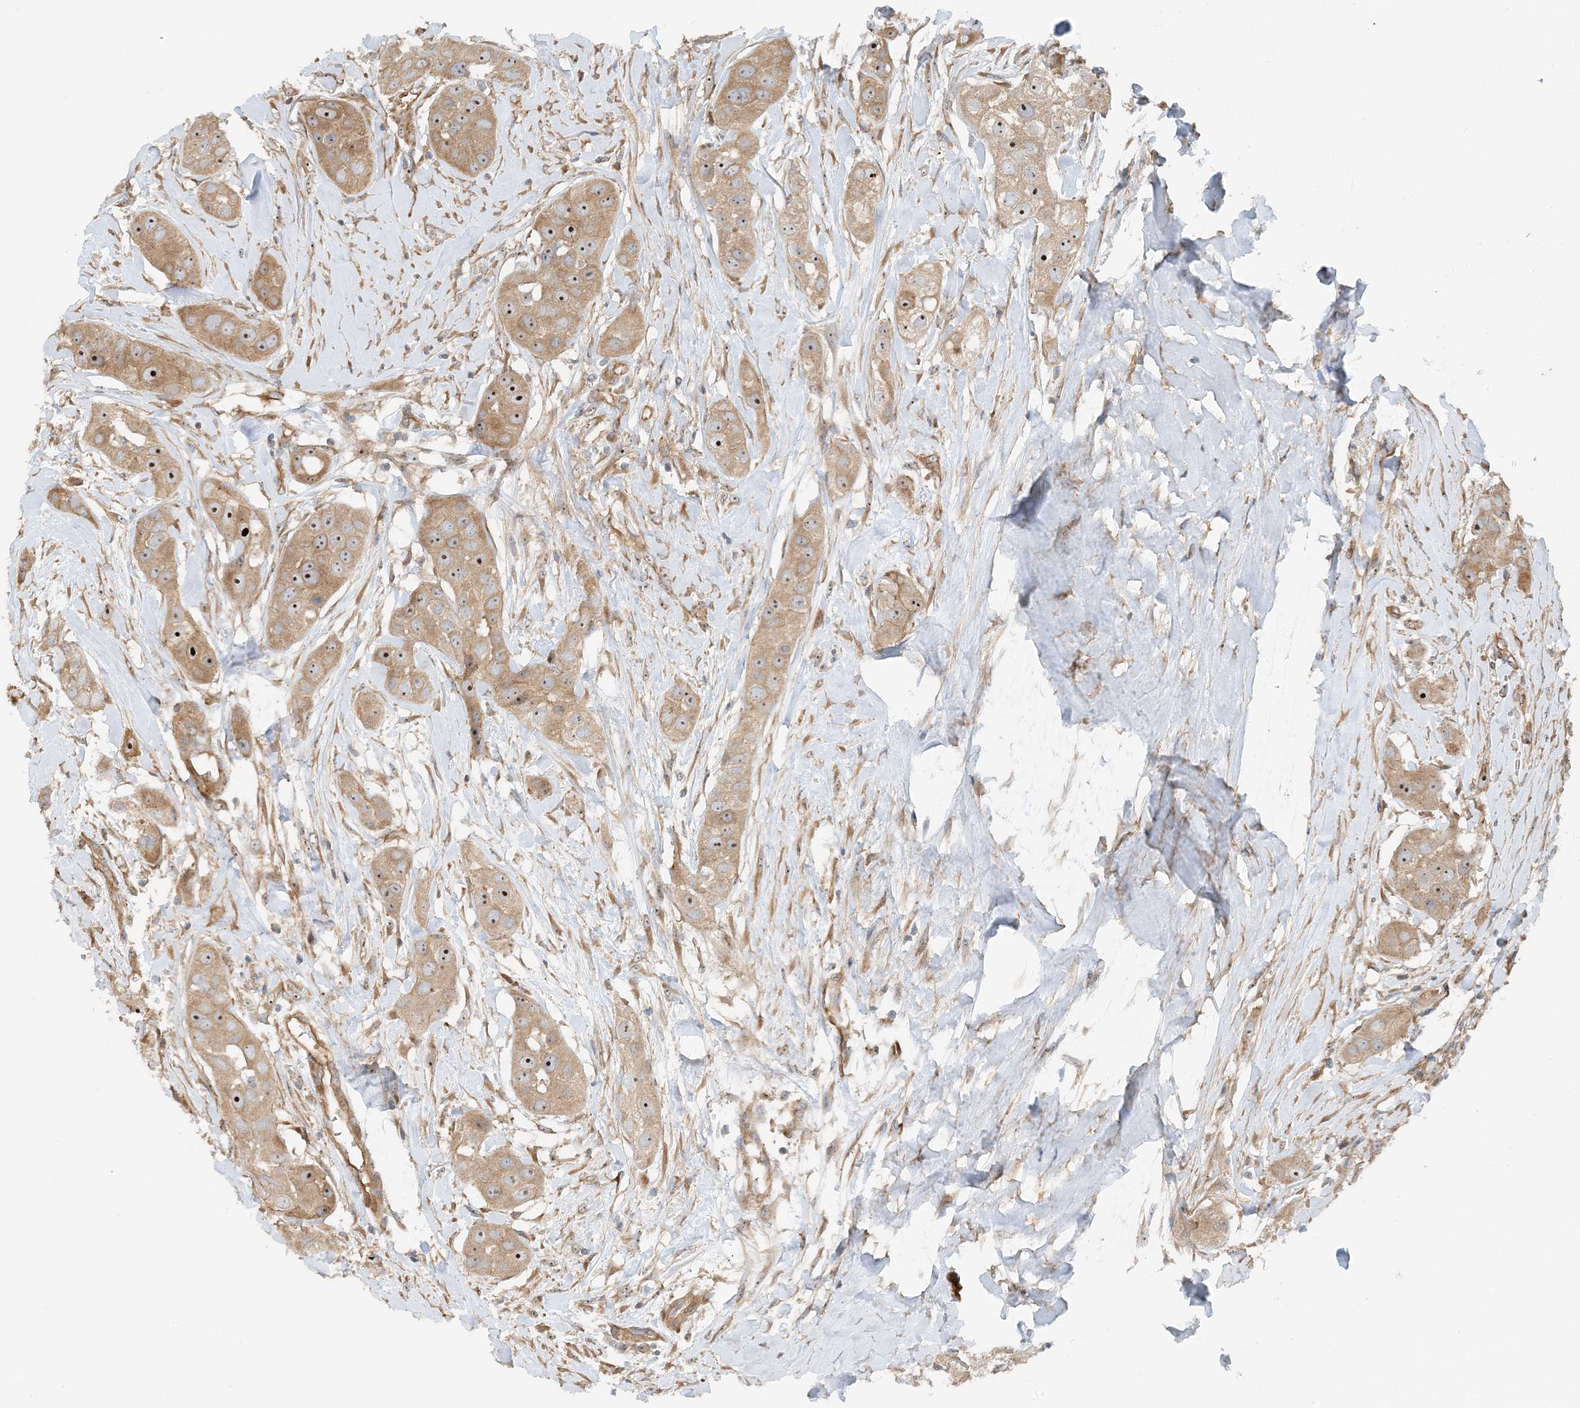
{"staining": {"intensity": "moderate", "quantity": "25%-75%", "location": "cytoplasmic/membranous,nuclear"}, "tissue": "head and neck cancer", "cell_type": "Tumor cells", "image_type": "cancer", "snomed": [{"axis": "morphology", "description": "Normal tissue, NOS"}, {"axis": "morphology", "description": "Squamous cell carcinoma, NOS"}, {"axis": "topography", "description": "Skeletal muscle"}, {"axis": "topography", "description": "Head-Neck"}], "caption": "Human squamous cell carcinoma (head and neck) stained with a brown dye demonstrates moderate cytoplasmic/membranous and nuclear positive staining in approximately 25%-75% of tumor cells.", "gene": "MYL5", "patient": {"sex": "male", "age": 51}}